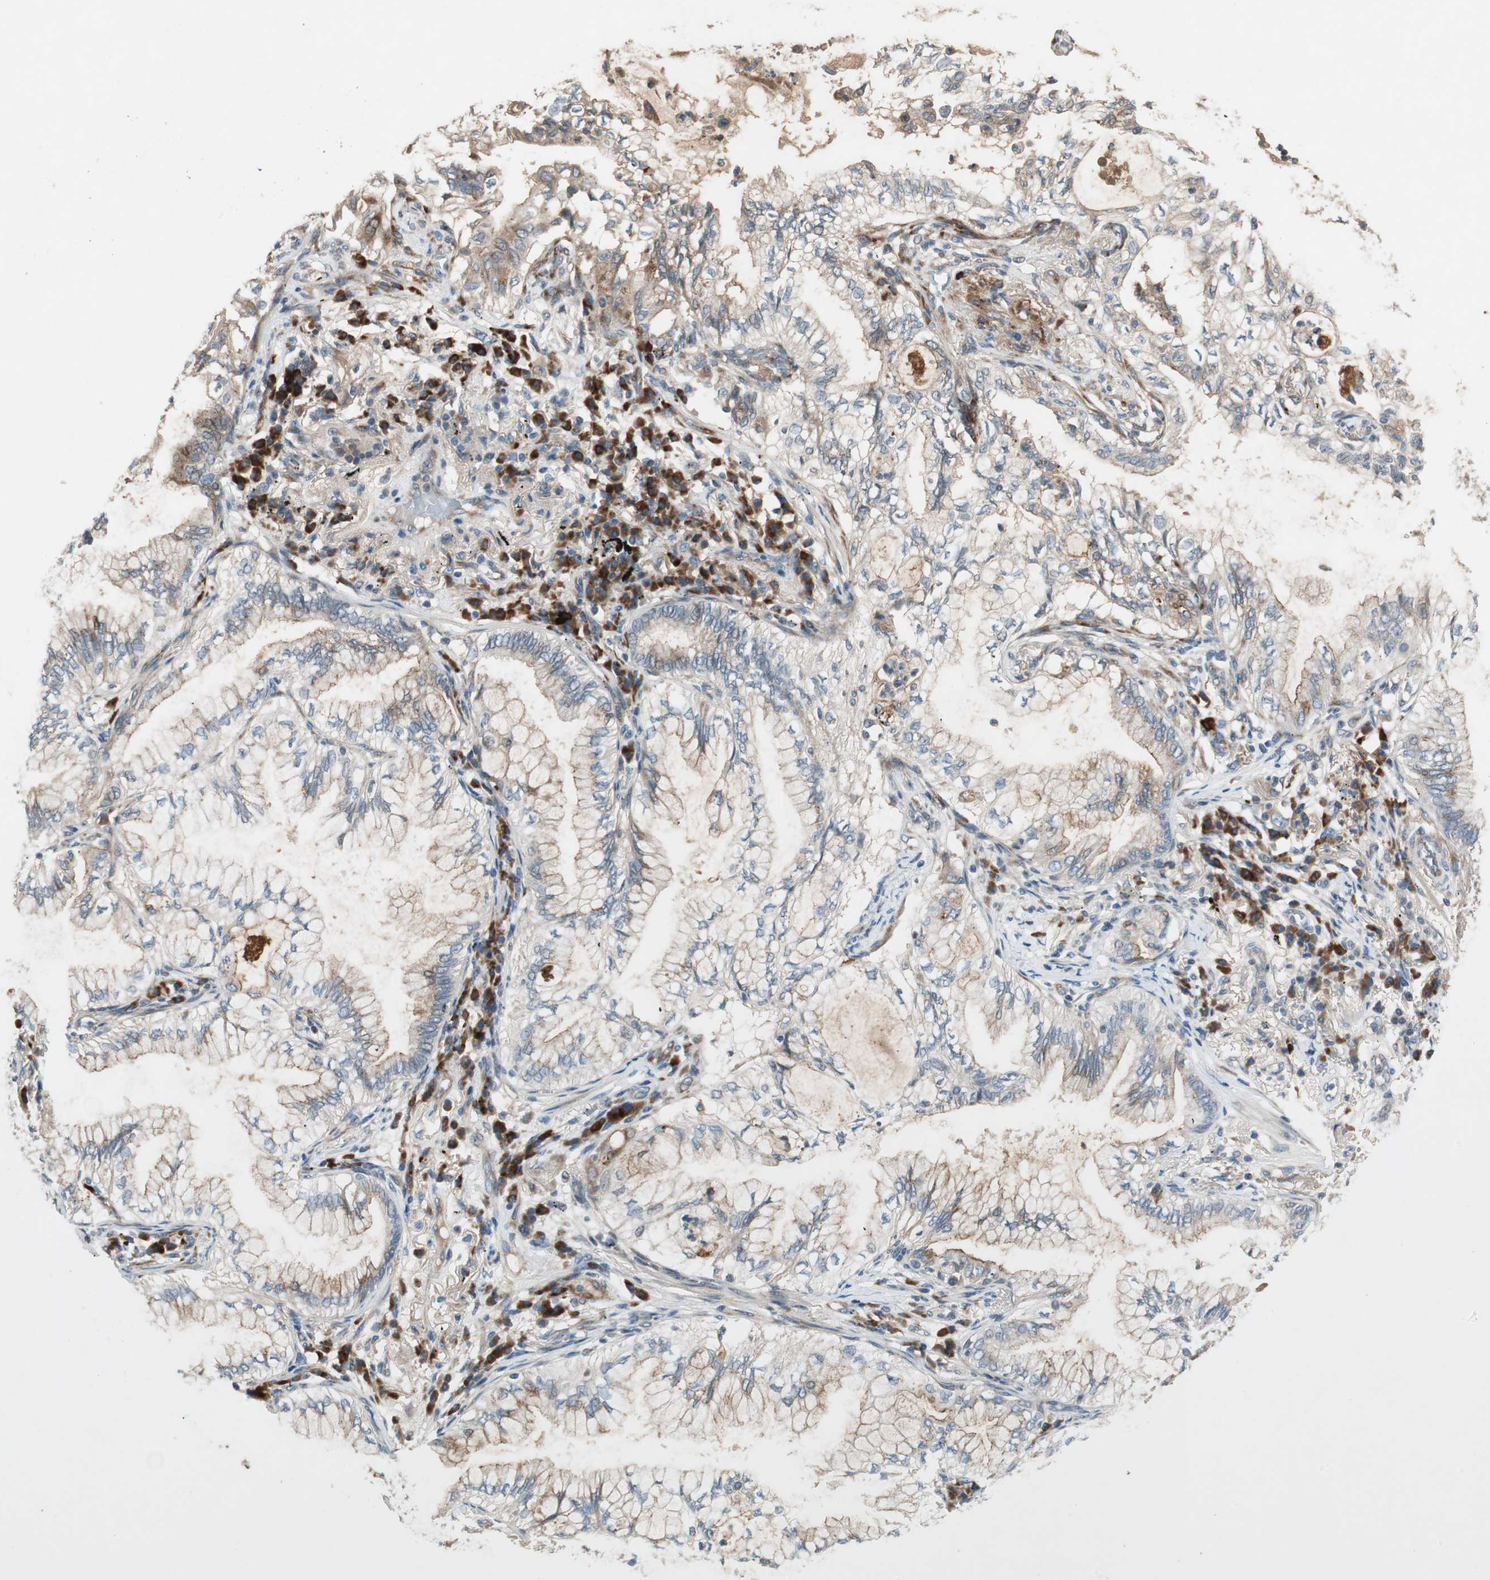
{"staining": {"intensity": "moderate", "quantity": "25%-75%", "location": "cytoplasmic/membranous"}, "tissue": "lung cancer", "cell_type": "Tumor cells", "image_type": "cancer", "snomed": [{"axis": "morphology", "description": "Adenocarcinoma, NOS"}, {"axis": "topography", "description": "Lung"}], "caption": "Lung cancer (adenocarcinoma) tissue shows moderate cytoplasmic/membranous expression in approximately 25%-75% of tumor cells", "gene": "APOO", "patient": {"sex": "female", "age": 70}}